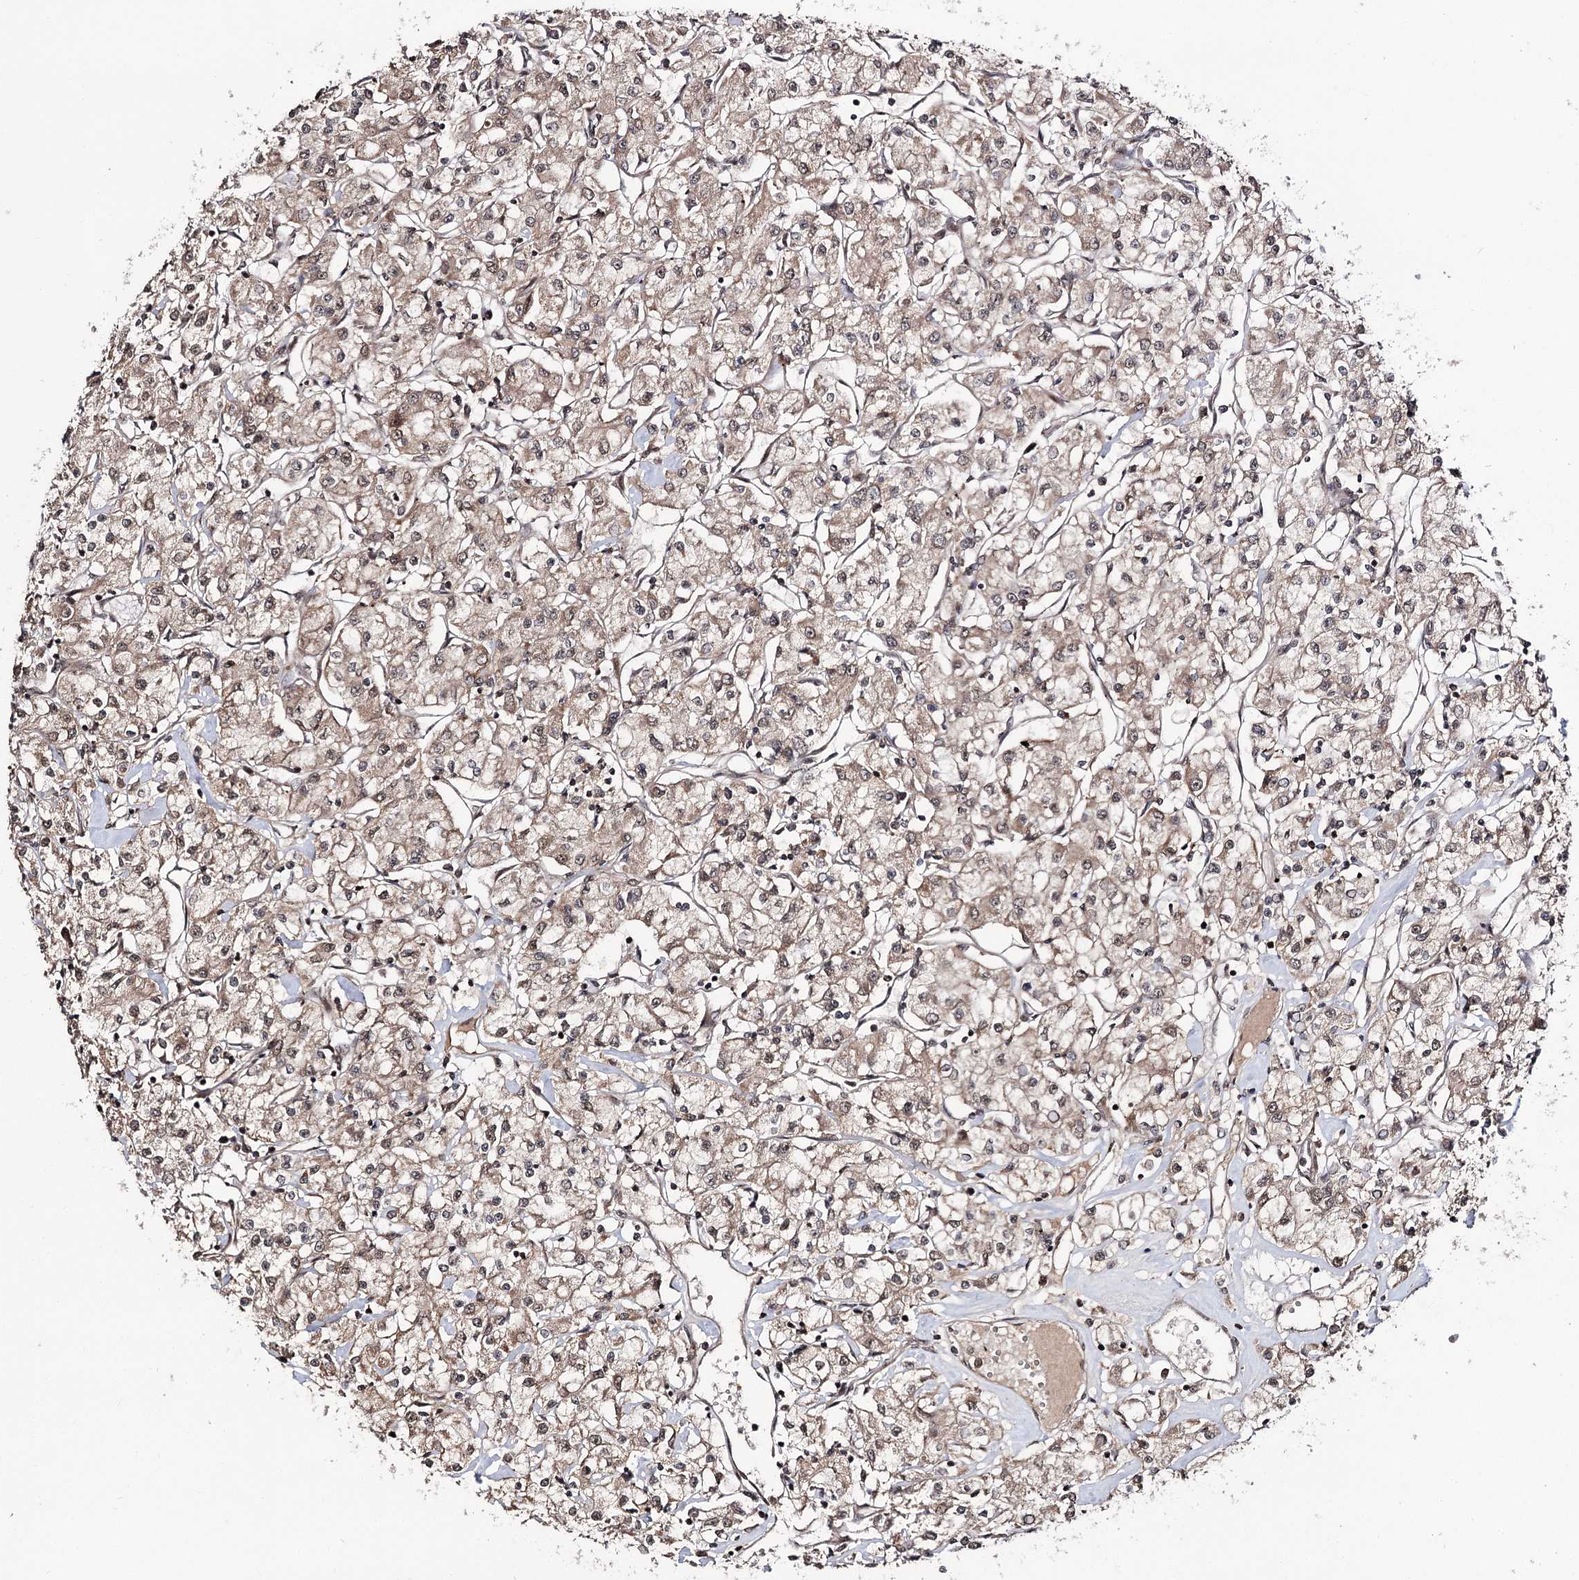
{"staining": {"intensity": "moderate", "quantity": ">75%", "location": "cytoplasmic/membranous,nuclear"}, "tissue": "renal cancer", "cell_type": "Tumor cells", "image_type": "cancer", "snomed": [{"axis": "morphology", "description": "Adenocarcinoma, NOS"}, {"axis": "topography", "description": "Kidney"}], "caption": "Brown immunohistochemical staining in renal adenocarcinoma exhibits moderate cytoplasmic/membranous and nuclear staining in approximately >75% of tumor cells.", "gene": "FAM53B", "patient": {"sex": "female", "age": 59}}